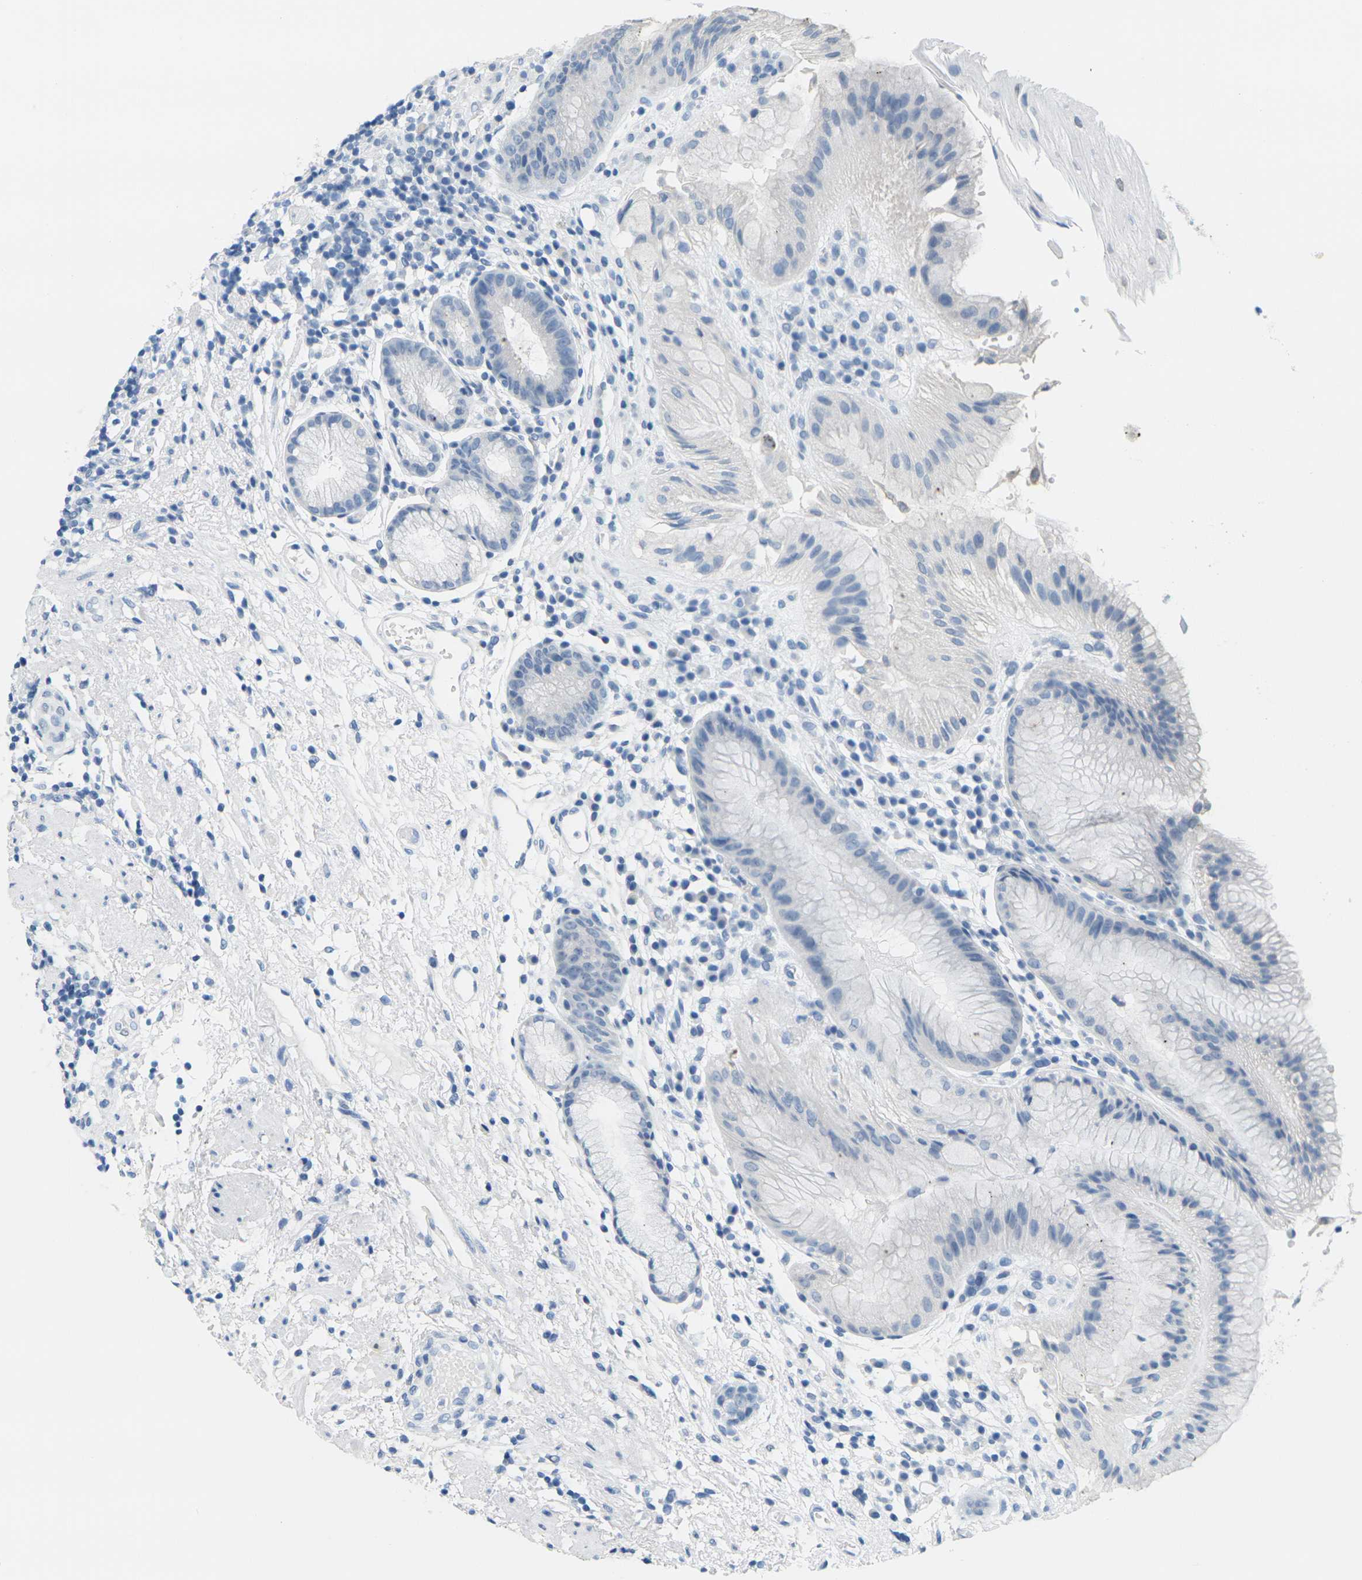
{"staining": {"intensity": "negative", "quantity": "none", "location": "none"}, "tissue": "stomach", "cell_type": "Glandular cells", "image_type": "normal", "snomed": [{"axis": "morphology", "description": "Normal tissue, NOS"}, {"axis": "topography", "description": "Stomach, upper"}], "caption": "This micrograph is of benign stomach stained with immunohistochemistry to label a protein in brown with the nuclei are counter-stained blue. There is no expression in glandular cells. (Immunohistochemistry, brightfield microscopy, high magnification).", "gene": "CTAG1A", "patient": {"sex": "male", "age": 72}}